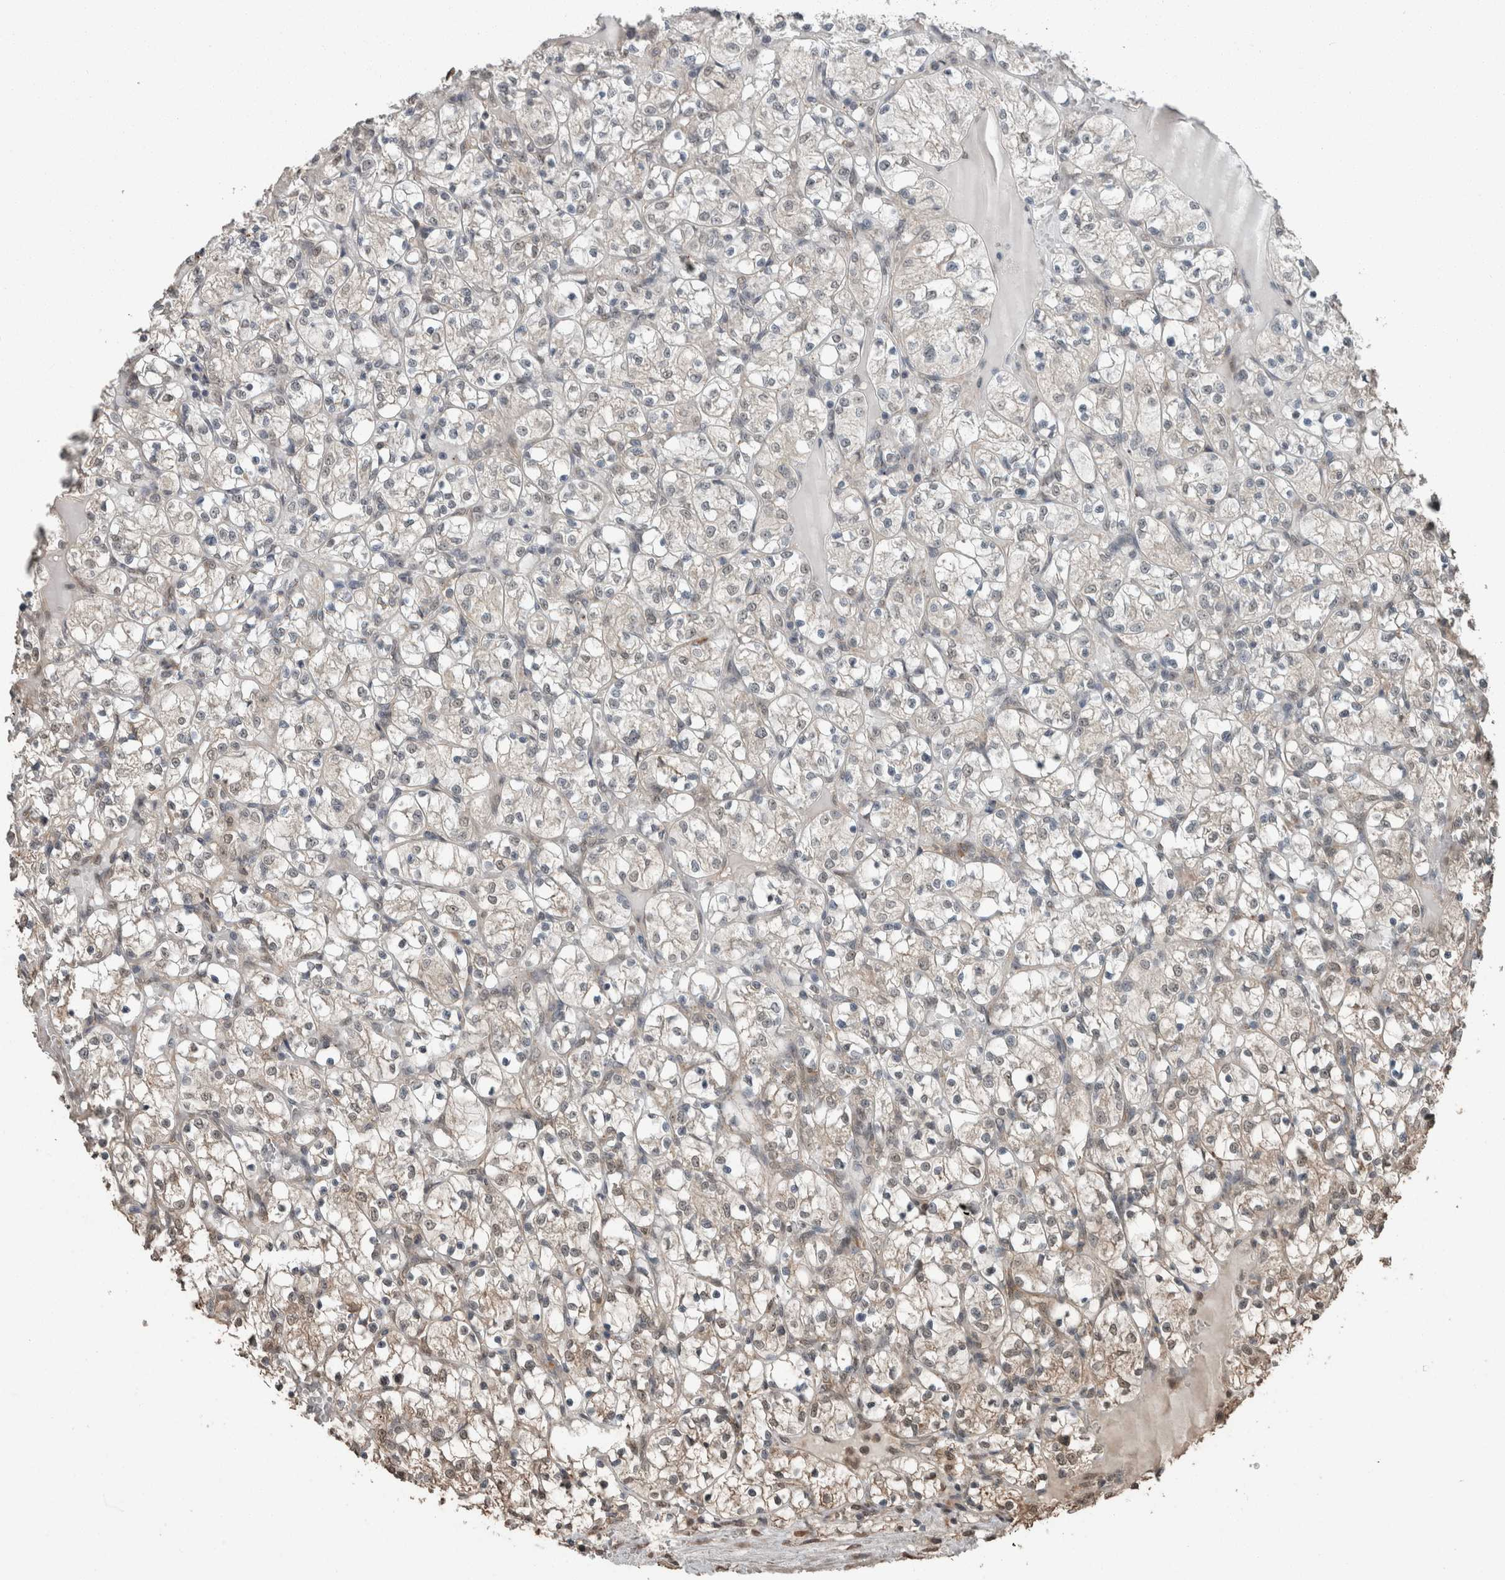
{"staining": {"intensity": "weak", "quantity": "<25%", "location": "cytoplasmic/membranous,nuclear"}, "tissue": "renal cancer", "cell_type": "Tumor cells", "image_type": "cancer", "snomed": [{"axis": "morphology", "description": "Adenocarcinoma, NOS"}, {"axis": "topography", "description": "Kidney"}], "caption": "Immunohistochemistry of human renal cancer displays no expression in tumor cells.", "gene": "MYO1E", "patient": {"sex": "female", "age": 69}}